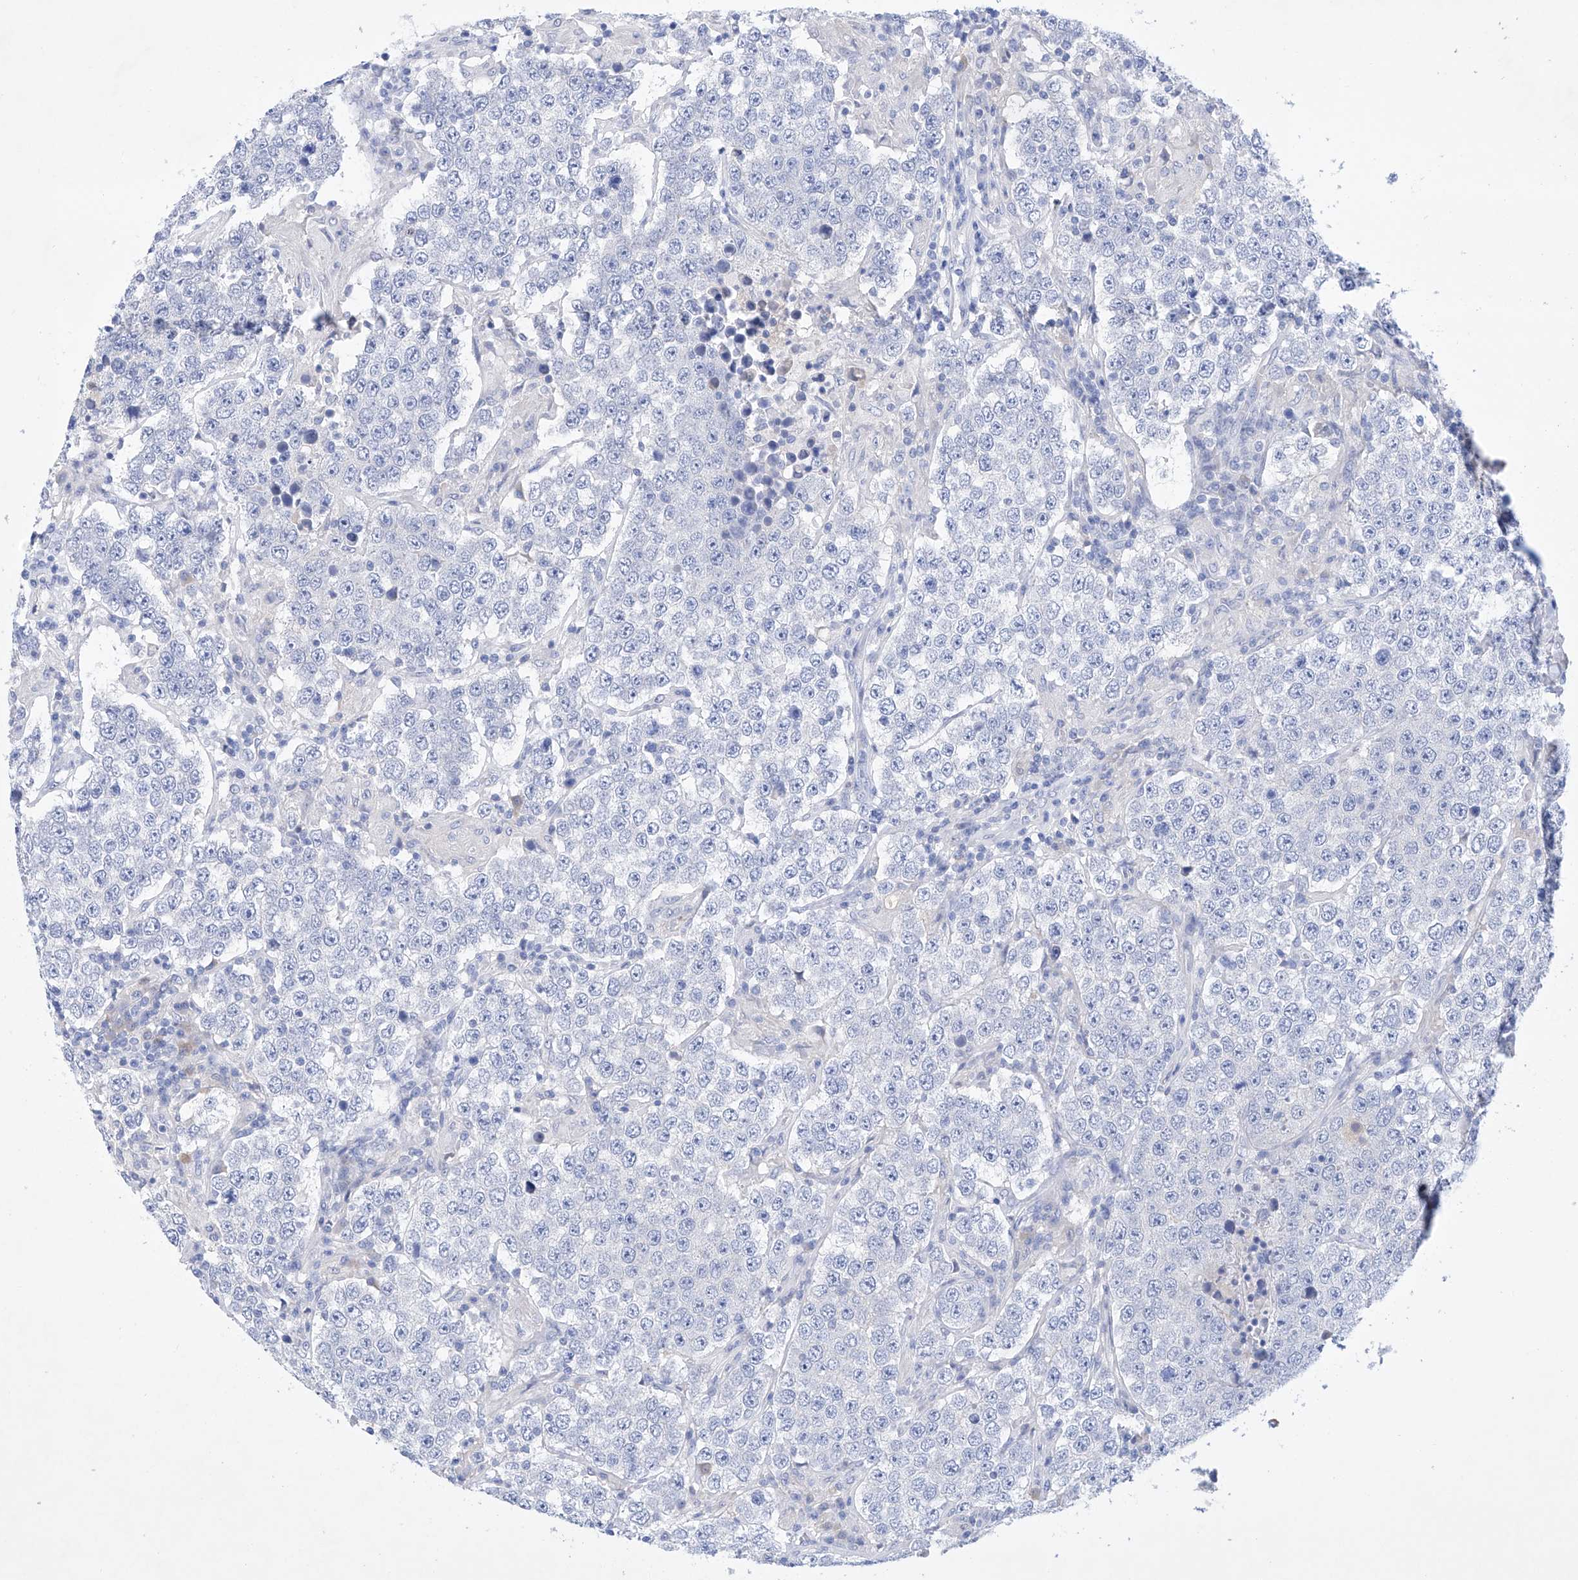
{"staining": {"intensity": "negative", "quantity": "none", "location": "none"}, "tissue": "testis cancer", "cell_type": "Tumor cells", "image_type": "cancer", "snomed": [{"axis": "morphology", "description": "Normal tissue, NOS"}, {"axis": "morphology", "description": "Urothelial carcinoma, High grade"}, {"axis": "morphology", "description": "Seminoma, NOS"}, {"axis": "morphology", "description": "Carcinoma, Embryonal, NOS"}, {"axis": "topography", "description": "Urinary bladder"}, {"axis": "topography", "description": "Testis"}], "caption": "A histopathology image of testis high-grade urothelial carcinoma stained for a protein exhibits no brown staining in tumor cells.", "gene": "LURAP1", "patient": {"sex": "male", "age": 41}}